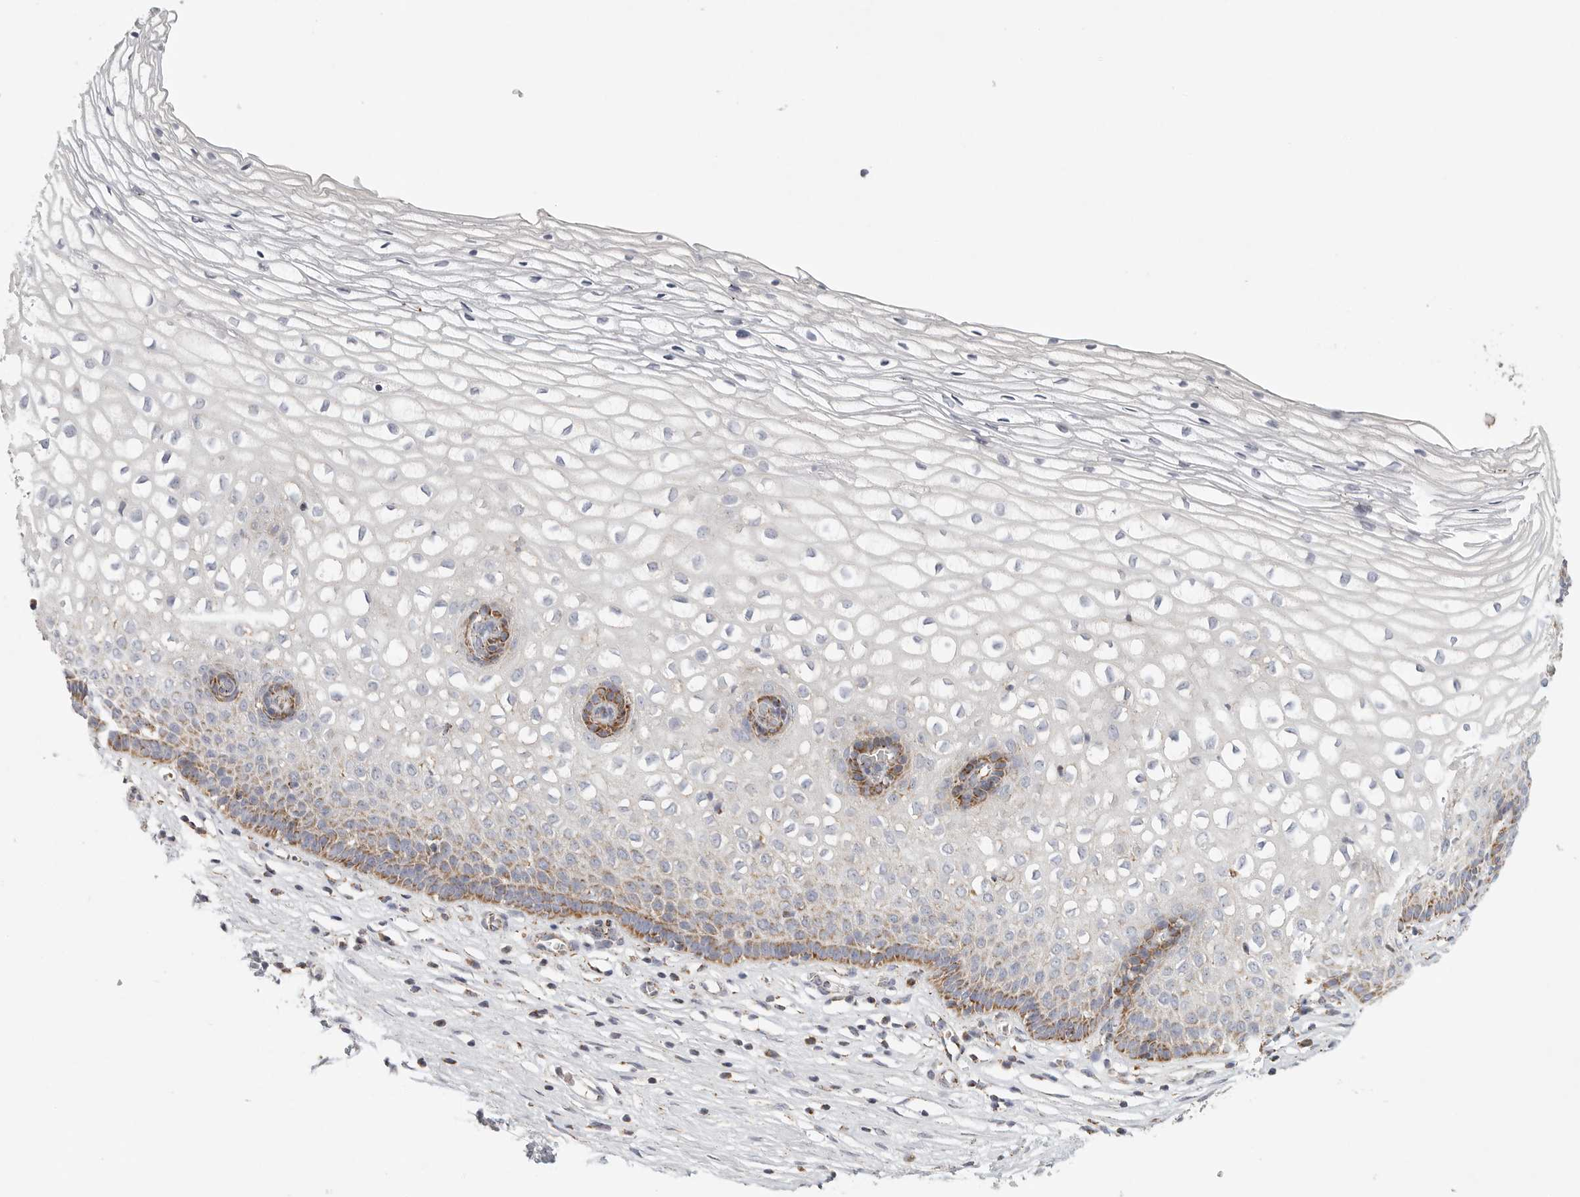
{"staining": {"intensity": "weak", "quantity": "<25%", "location": "cytoplasmic/membranous"}, "tissue": "cervix", "cell_type": "Glandular cells", "image_type": "normal", "snomed": [{"axis": "morphology", "description": "Normal tissue, NOS"}, {"axis": "topography", "description": "Cervix"}], "caption": "The micrograph reveals no staining of glandular cells in normal cervix. (DAB immunohistochemistry with hematoxylin counter stain).", "gene": "SLC25A26", "patient": {"sex": "female", "age": 27}}